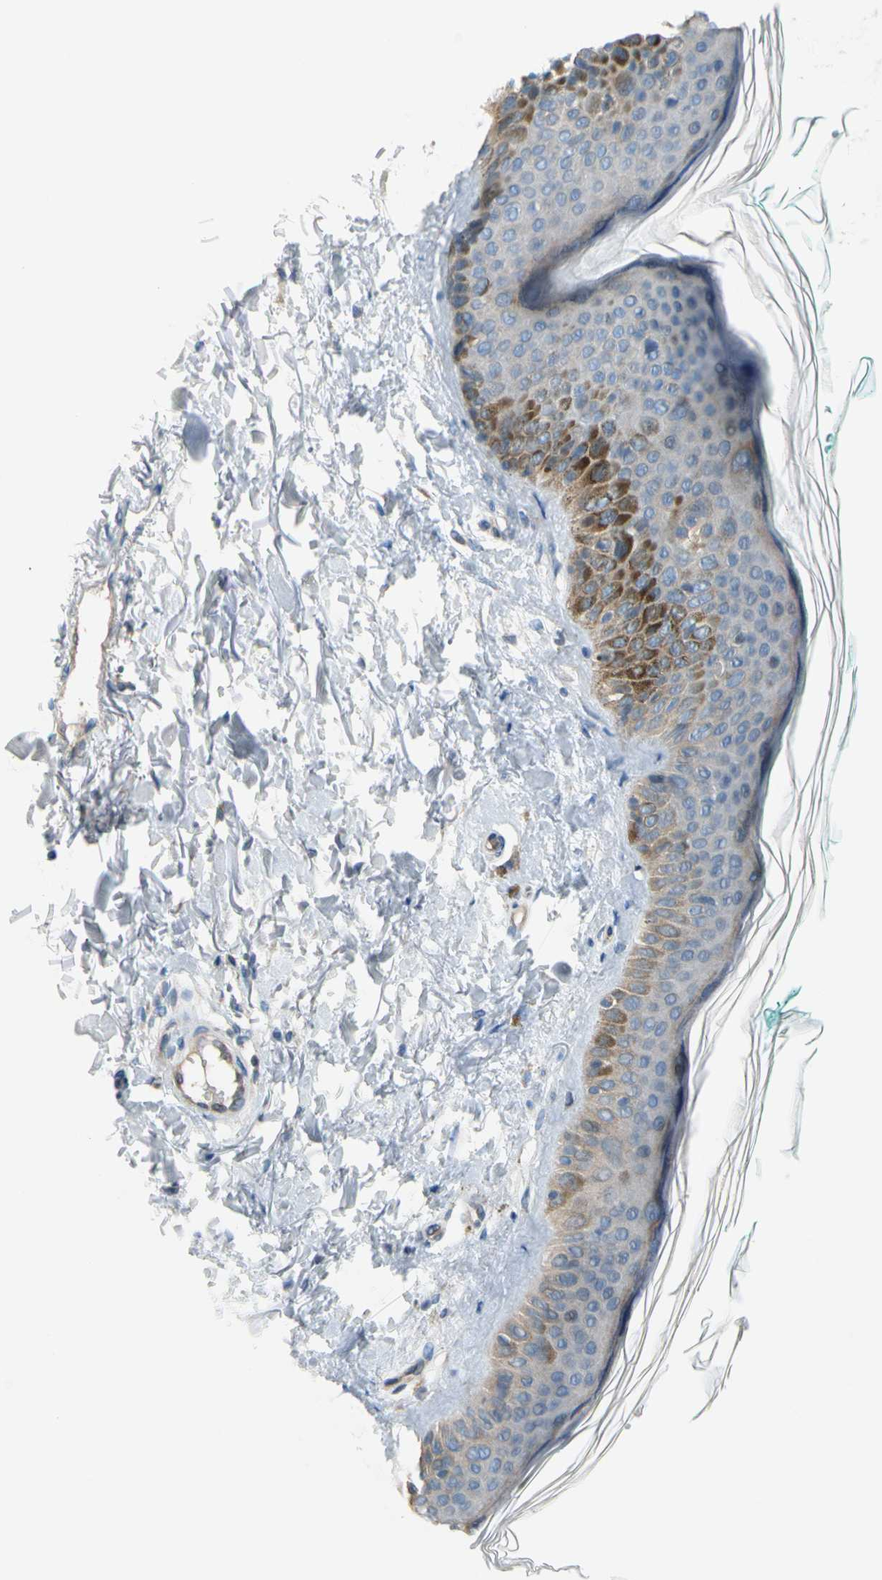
{"staining": {"intensity": "negative", "quantity": "none", "location": "none"}, "tissue": "skin", "cell_type": "Fibroblasts", "image_type": "normal", "snomed": [{"axis": "morphology", "description": "Normal tissue, NOS"}, {"axis": "topography", "description": "Skin"}], "caption": "Immunohistochemical staining of normal human skin demonstrates no significant expression in fibroblasts.", "gene": "CFAP36", "patient": {"sex": "male", "age": 71}}